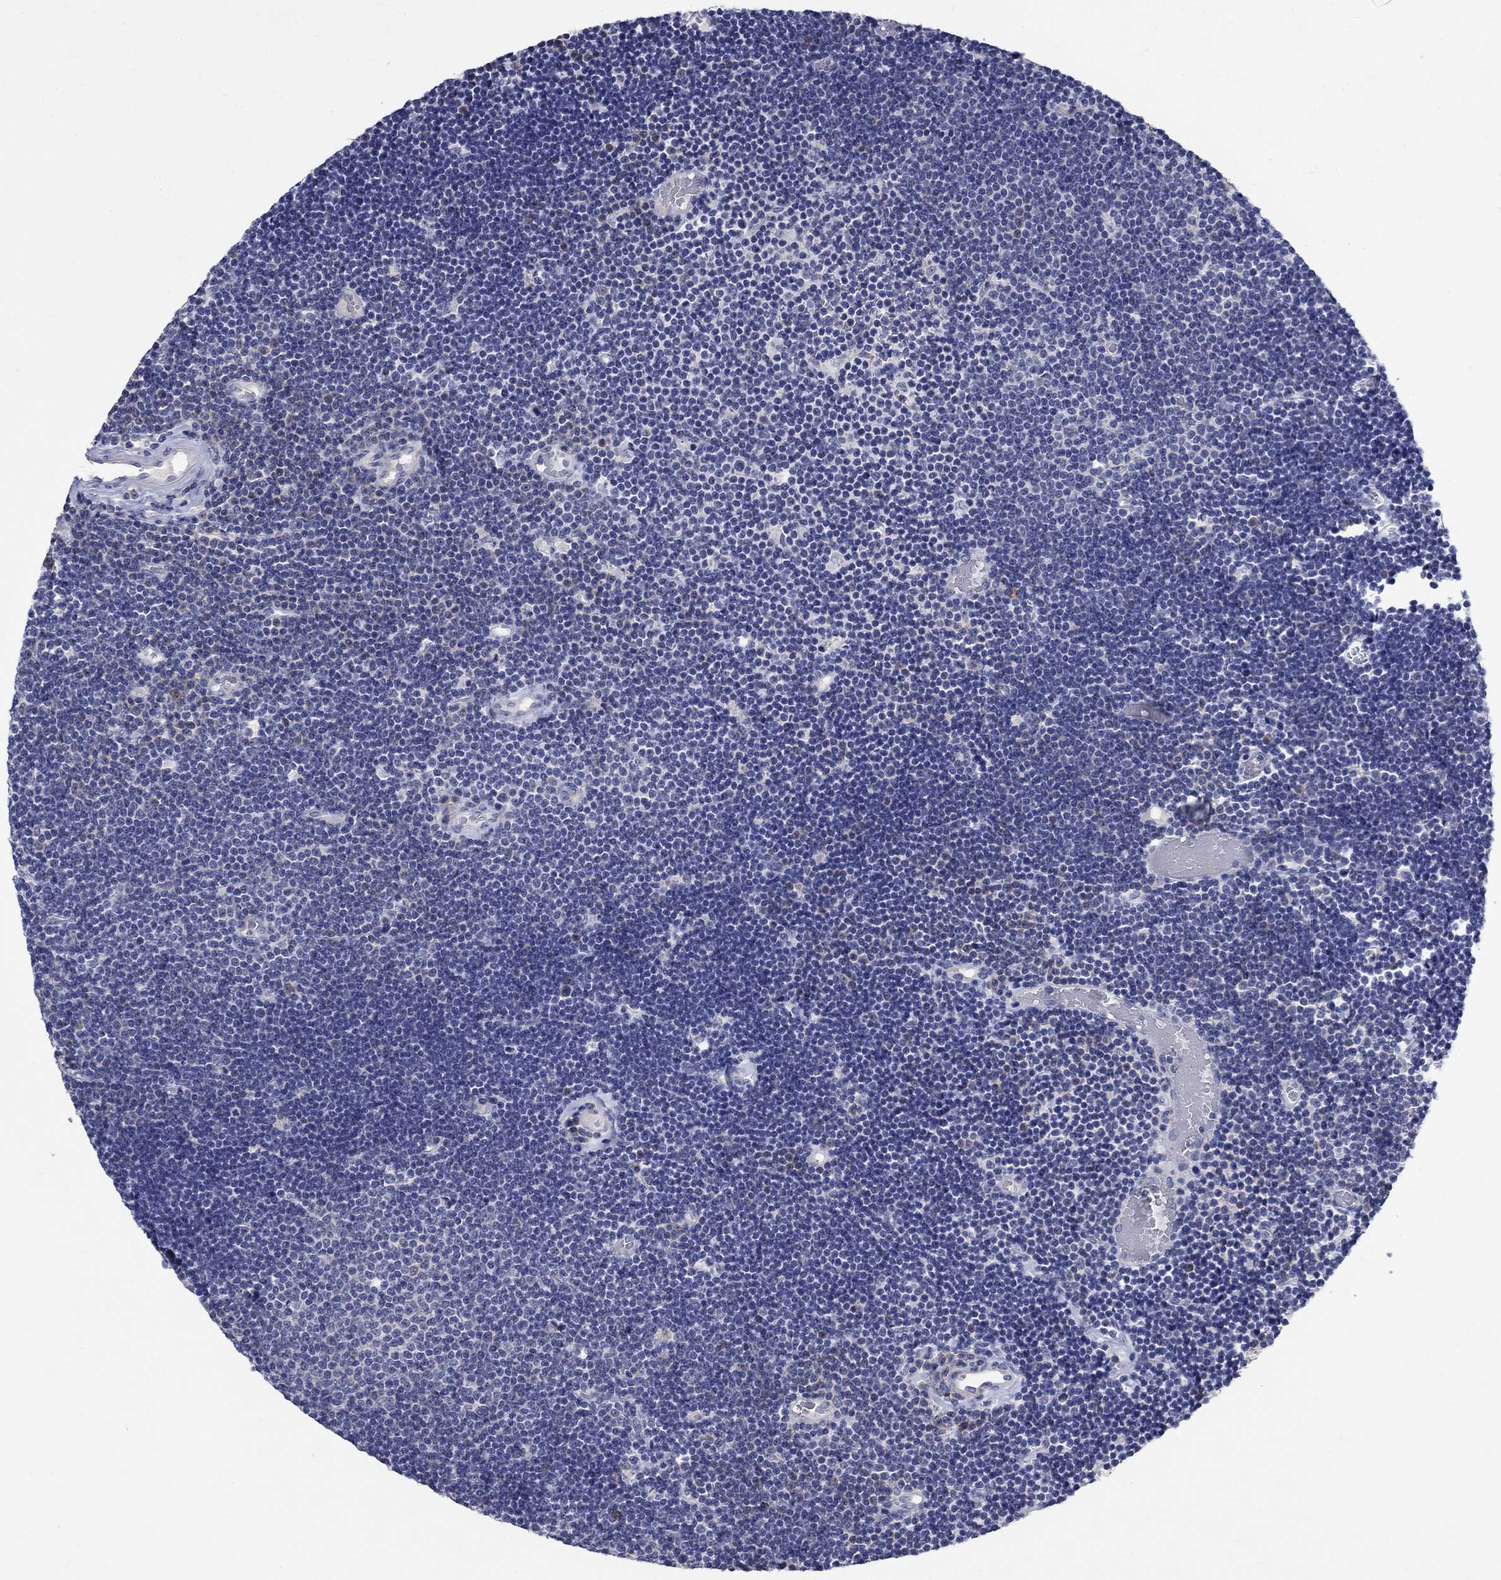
{"staining": {"intensity": "negative", "quantity": "none", "location": "none"}, "tissue": "lymphoma", "cell_type": "Tumor cells", "image_type": "cancer", "snomed": [{"axis": "morphology", "description": "Malignant lymphoma, non-Hodgkin's type, Low grade"}, {"axis": "topography", "description": "Brain"}], "caption": "There is no significant staining in tumor cells of lymphoma.", "gene": "SULT2B1", "patient": {"sex": "female", "age": 66}}